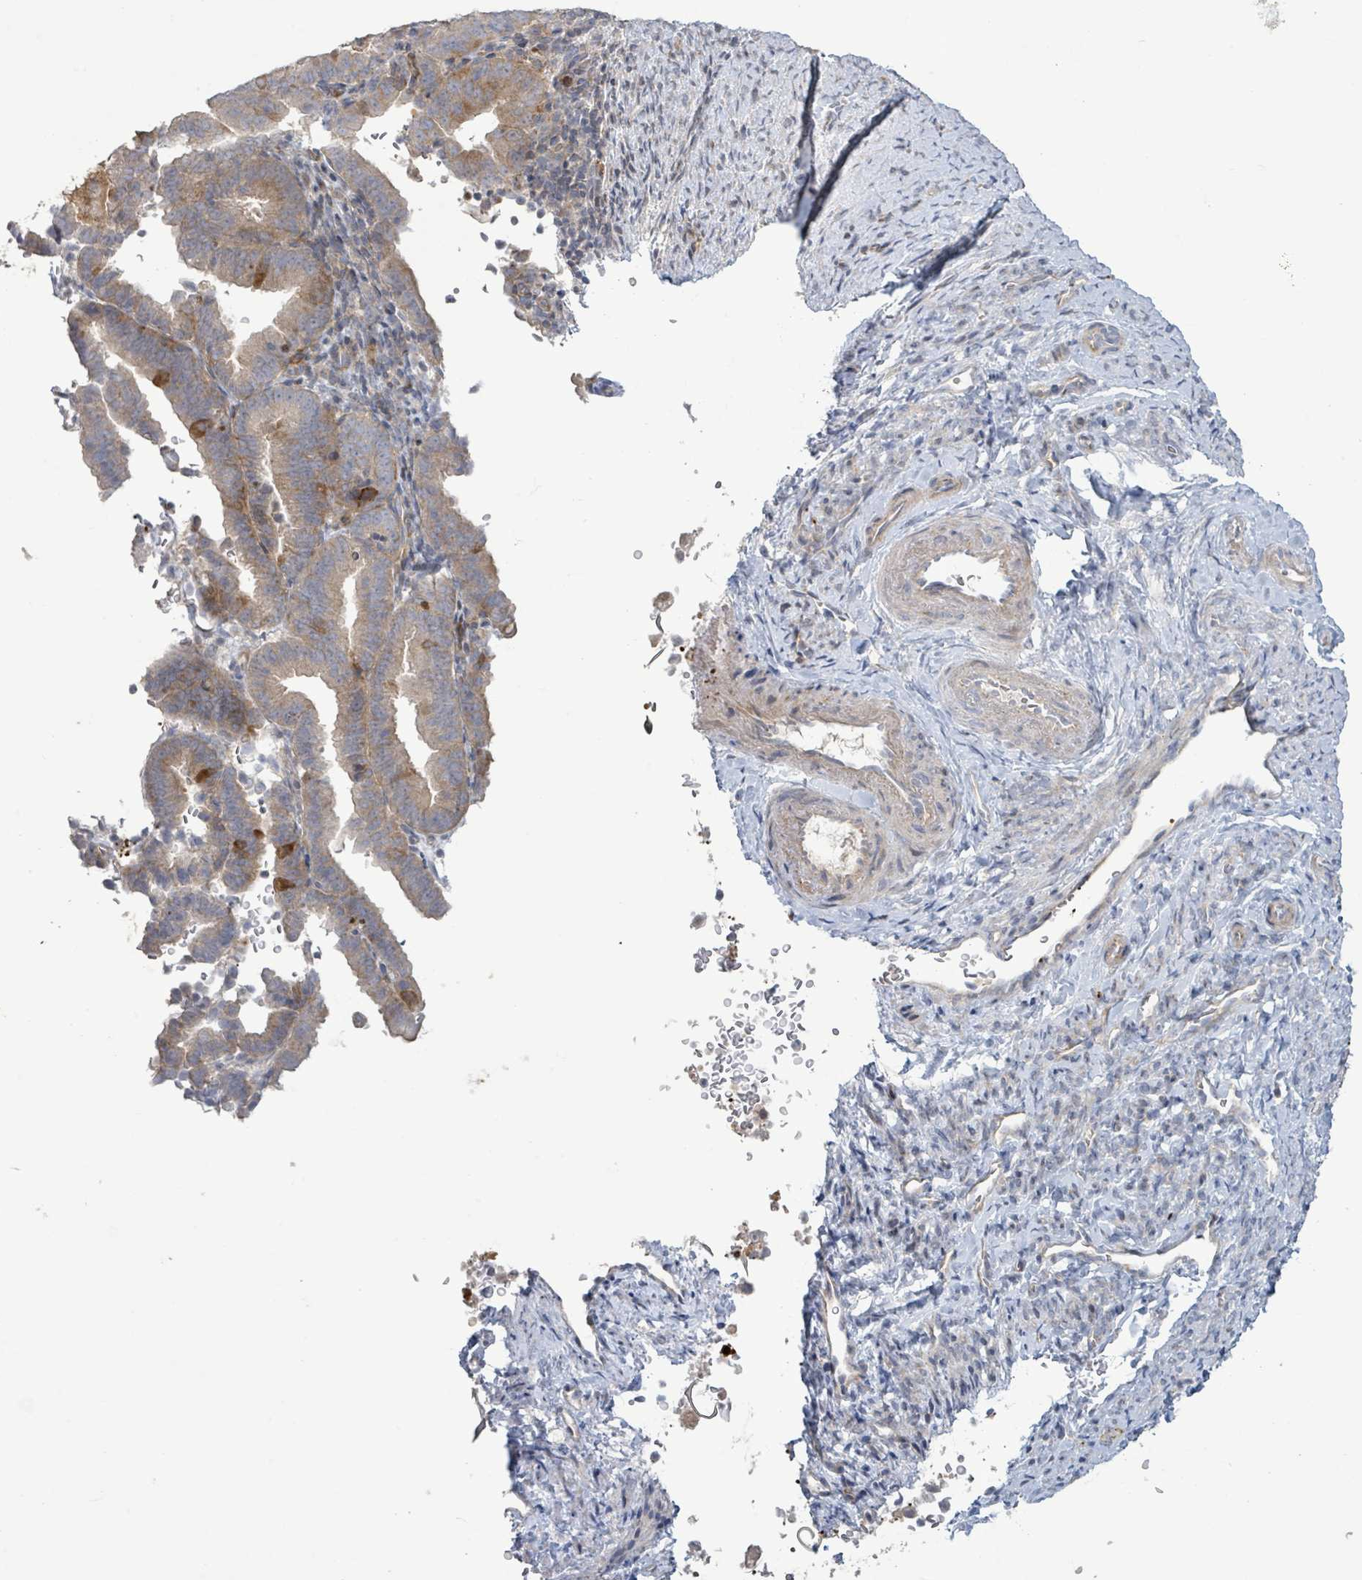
{"staining": {"intensity": "moderate", "quantity": "<25%", "location": "cytoplasmic/membranous"}, "tissue": "endometrial cancer", "cell_type": "Tumor cells", "image_type": "cancer", "snomed": [{"axis": "morphology", "description": "Adenocarcinoma, NOS"}, {"axis": "topography", "description": "Endometrium"}], "caption": "Moderate cytoplasmic/membranous protein expression is seen in approximately <25% of tumor cells in endometrial adenocarcinoma. Using DAB (3,3'-diaminobenzidine) (brown) and hematoxylin (blue) stains, captured at high magnification using brightfield microscopy.", "gene": "LILRA4", "patient": {"sex": "female", "age": 70}}